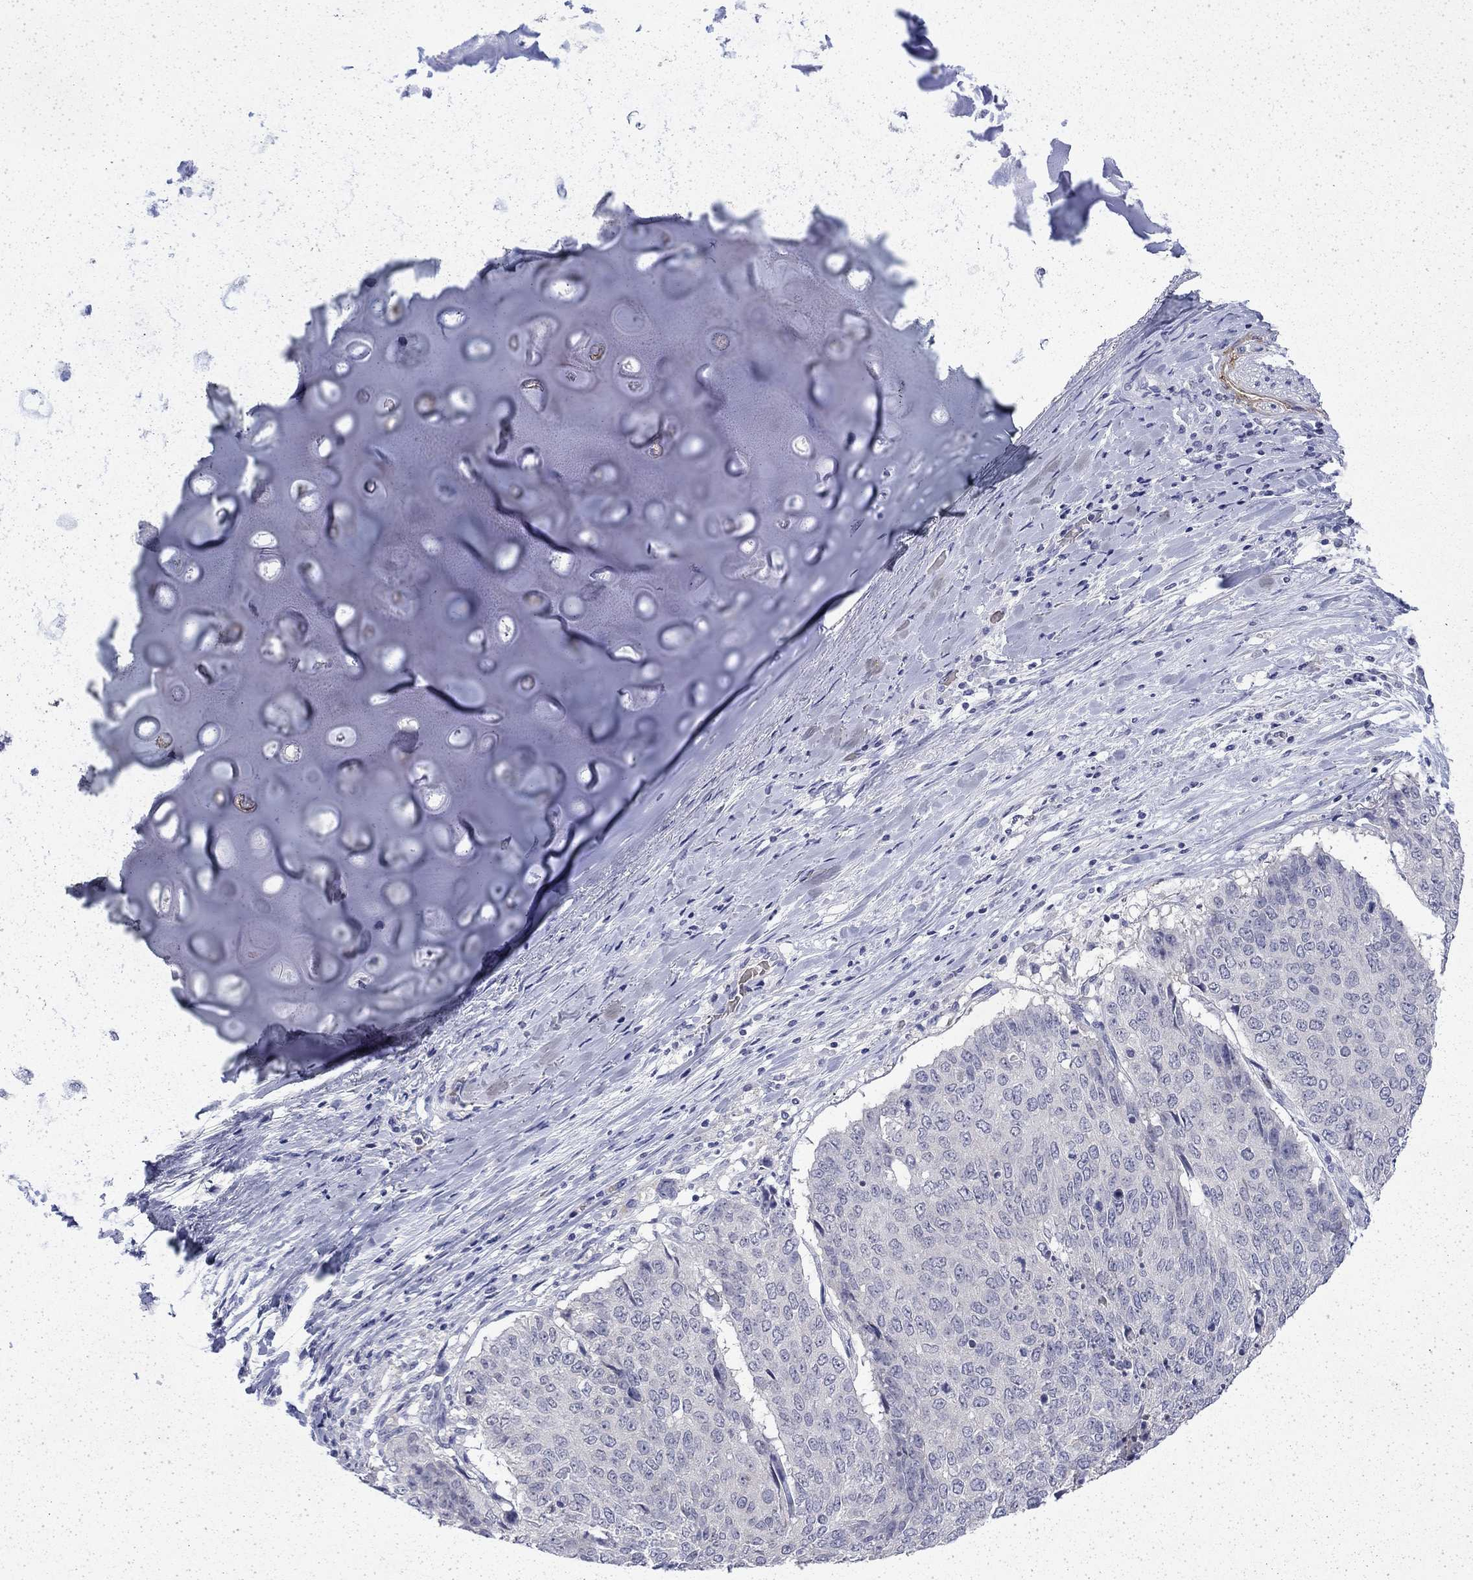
{"staining": {"intensity": "negative", "quantity": "none", "location": "none"}, "tissue": "lung cancer", "cell_type": "Tumor cells", "image_type": "cancer", "snomed": [{"axis": "morphology", "description": "Normal tissue, NOS"}, {"axis": "morphology", "description": "Squamous cell carcinoma, NOS"}, {"axis": "topography", "description": "Bronchus"}, {"axis": "topography", "description": "Lung"}], "caption": "Immunohistochemistry photomicrograph of human lung squamous cell carcinoma stained for a protein (brown), which shows no staining in tumor cells.", "gene": "ENPP6", "patient": {"sex": "male", "age": 64}}